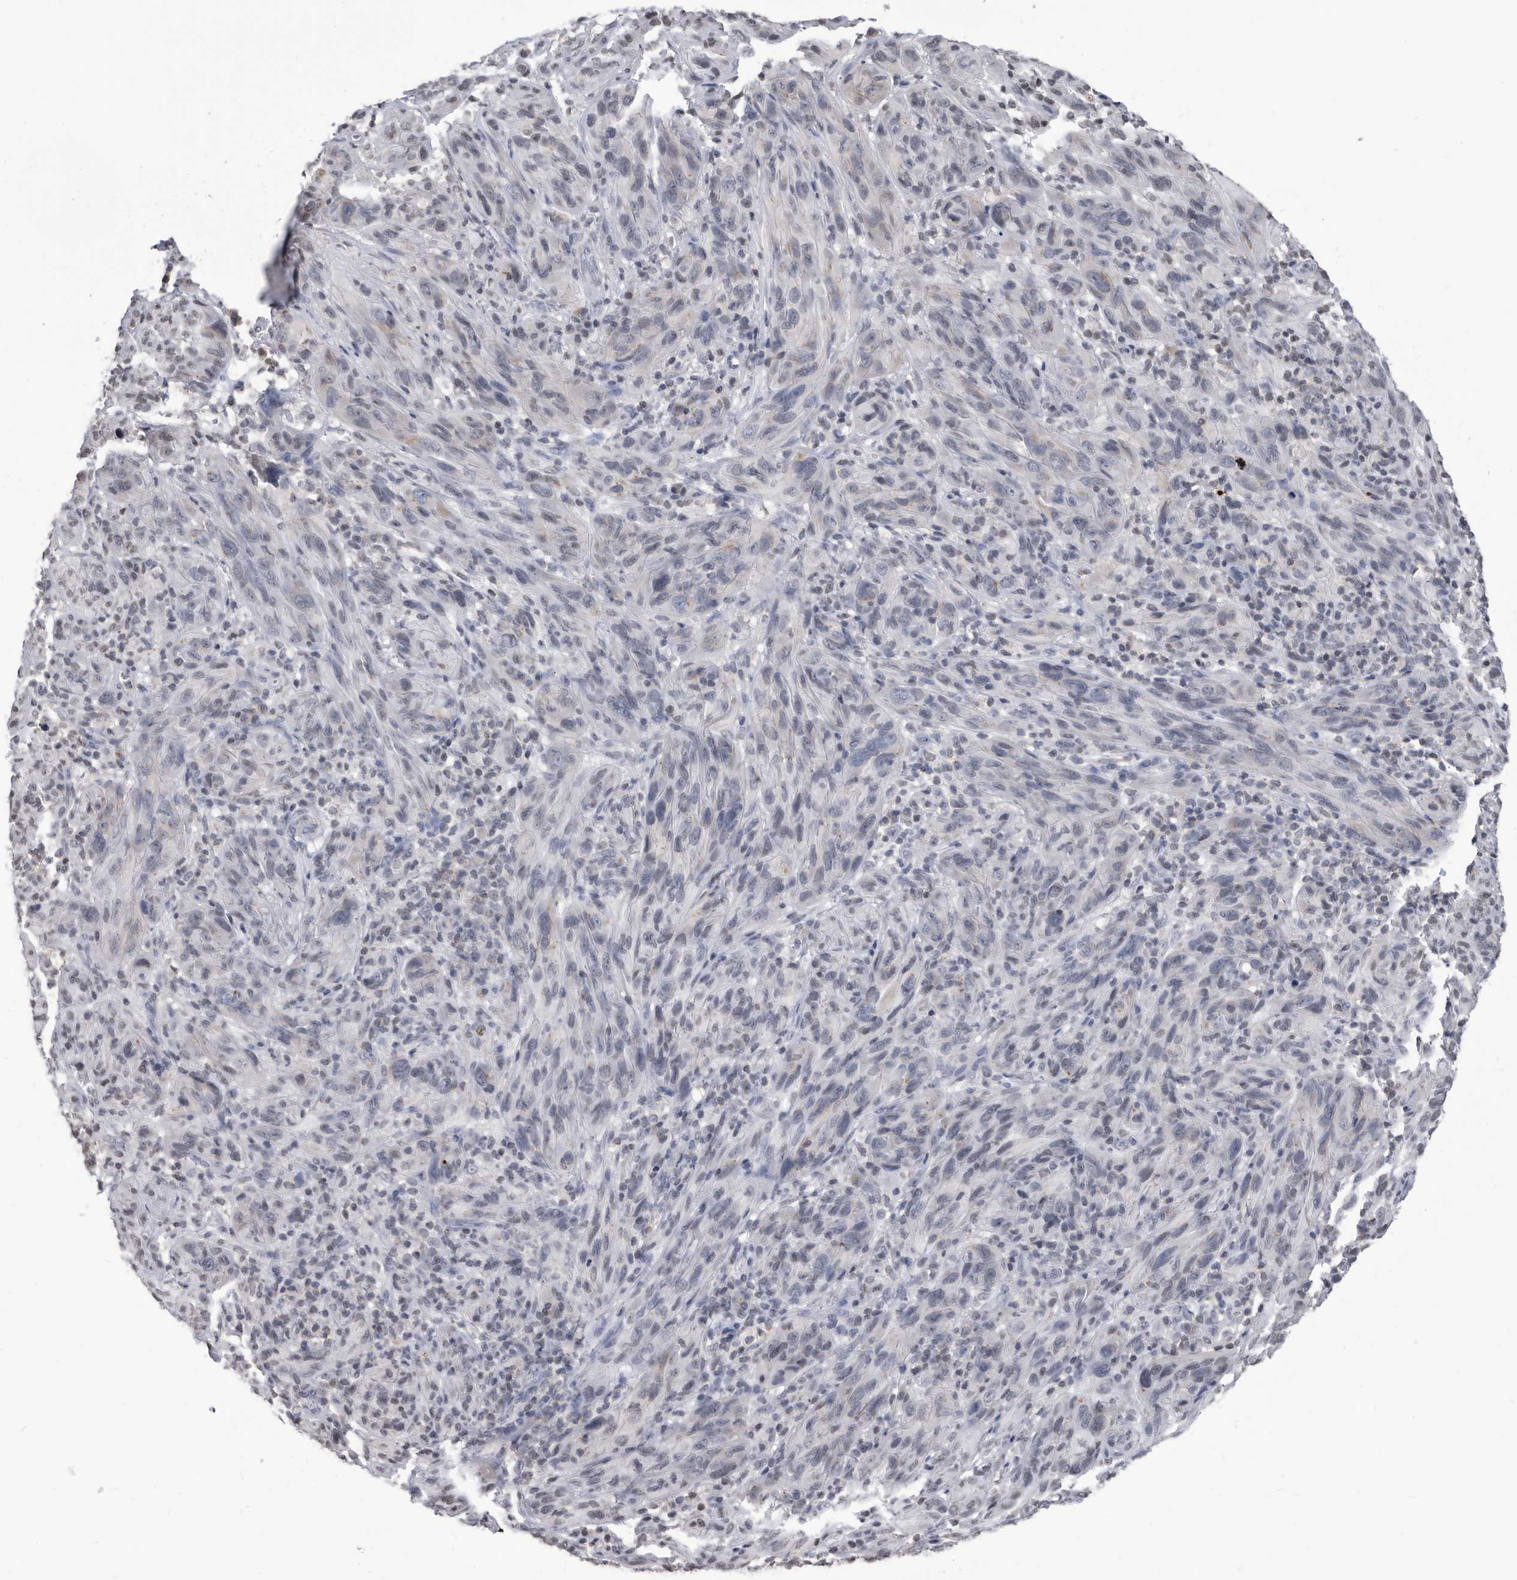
{"staining": {"intensity": "negative", "quantity": "none", "location": "none"}, "tissue": "melanoma", "cell_type": "Tumor cells", "image_type": "cancer", "snomed": [{"axis": "morphology", "description": "Malignant melanoma, NOS"}, {"axis": "topography", "description": "Skin of head"}], "caption": "This is an immunohistochemistry micrograph of human malignant melanoma. There is no staining in tumor cells.", "gene": "TSTD1", "patient": {"sex": "male", "age": 96}}